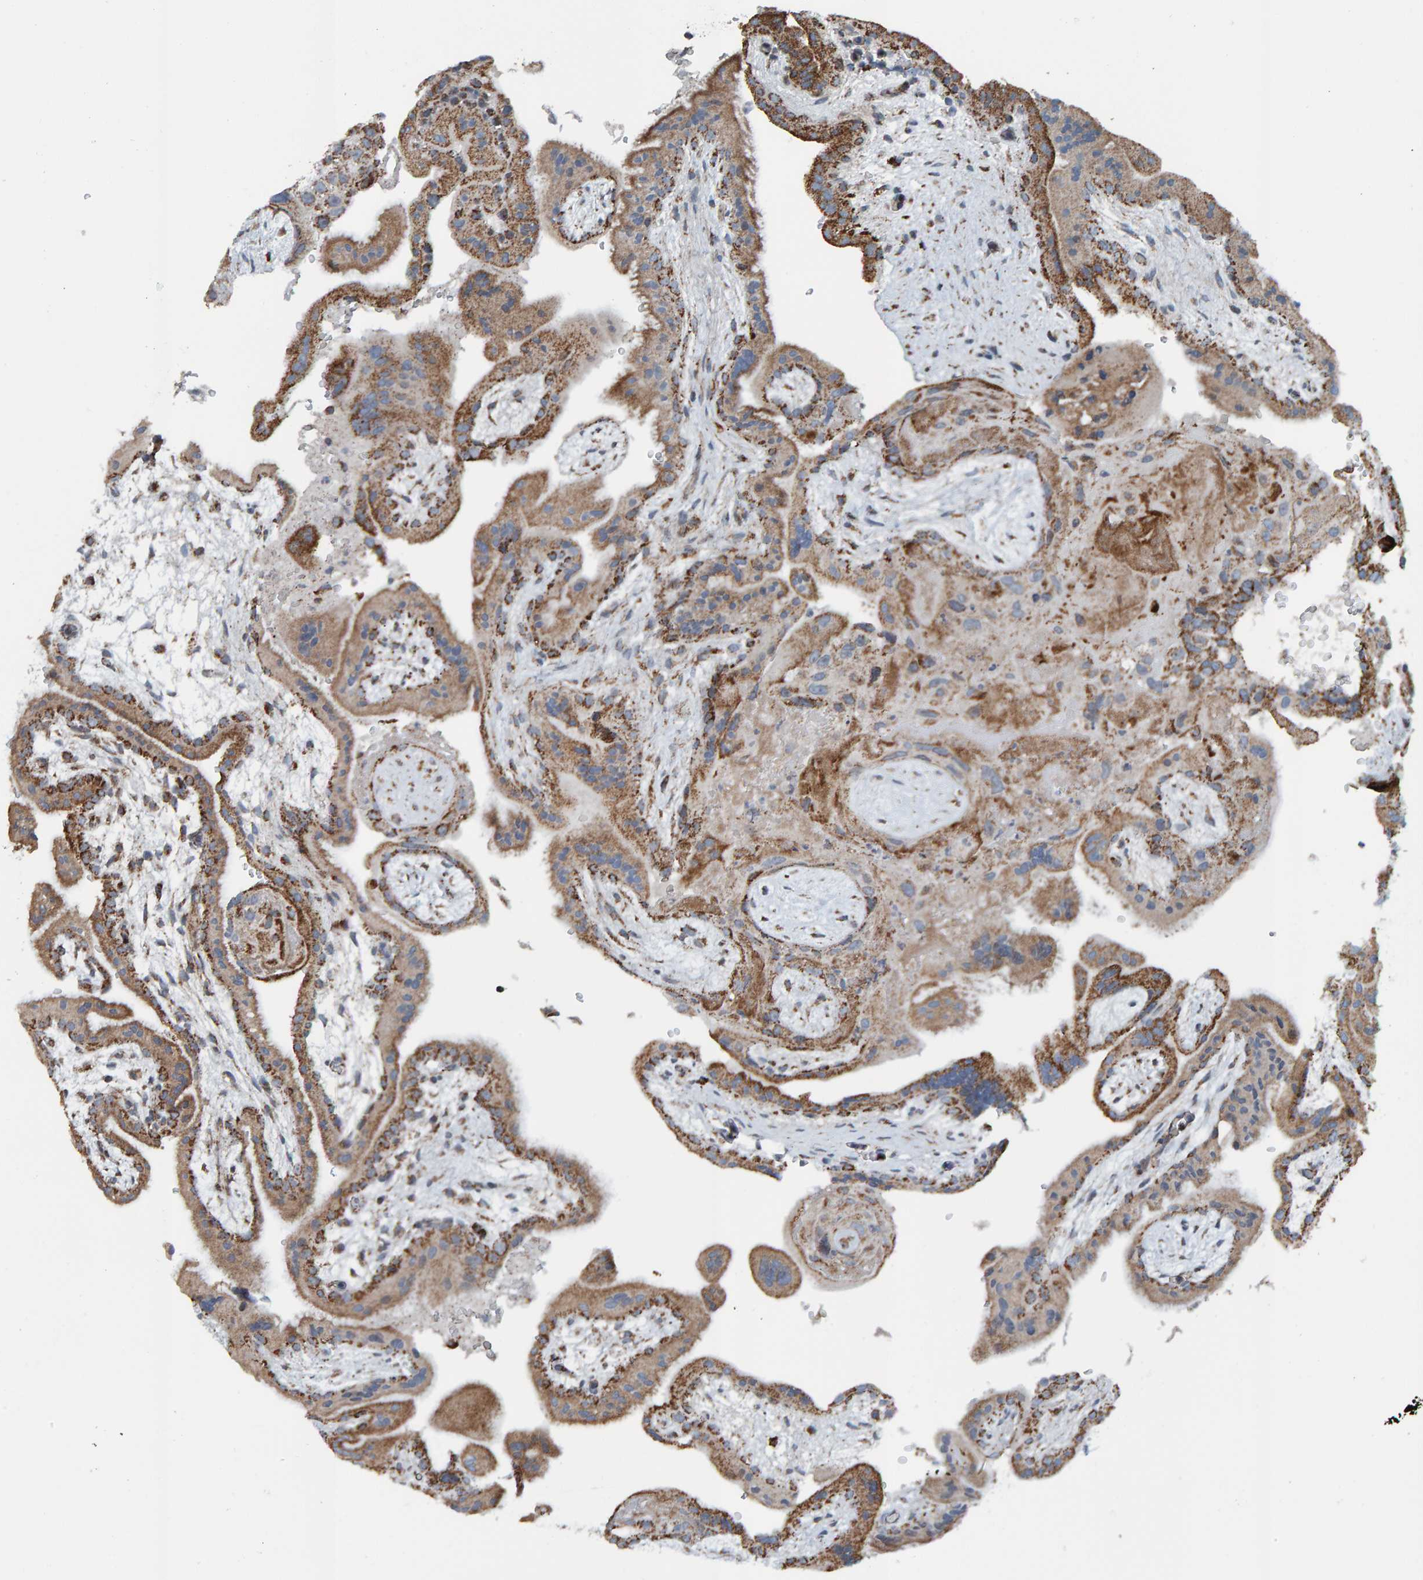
{"staining": {"intensity": "moderate", "quantity": "<25%", "location": "cytoplasmic/membranous"}, "tissue": "placenta", "cell_type": "Decidual cells", "image_type": "normal", "snomed": [{"axis": "morphology", "description": "Normal tissue, NOS"}, {"axis": "topography", "description": "Placenta"}], "caption": "Protein staining of normal placenta displays moderate cytoplasmic/membranous positivity in approximately <25% of decidual cells.", "gene": "ZNF48", "patient": {"sex": "female", "age": 35}}